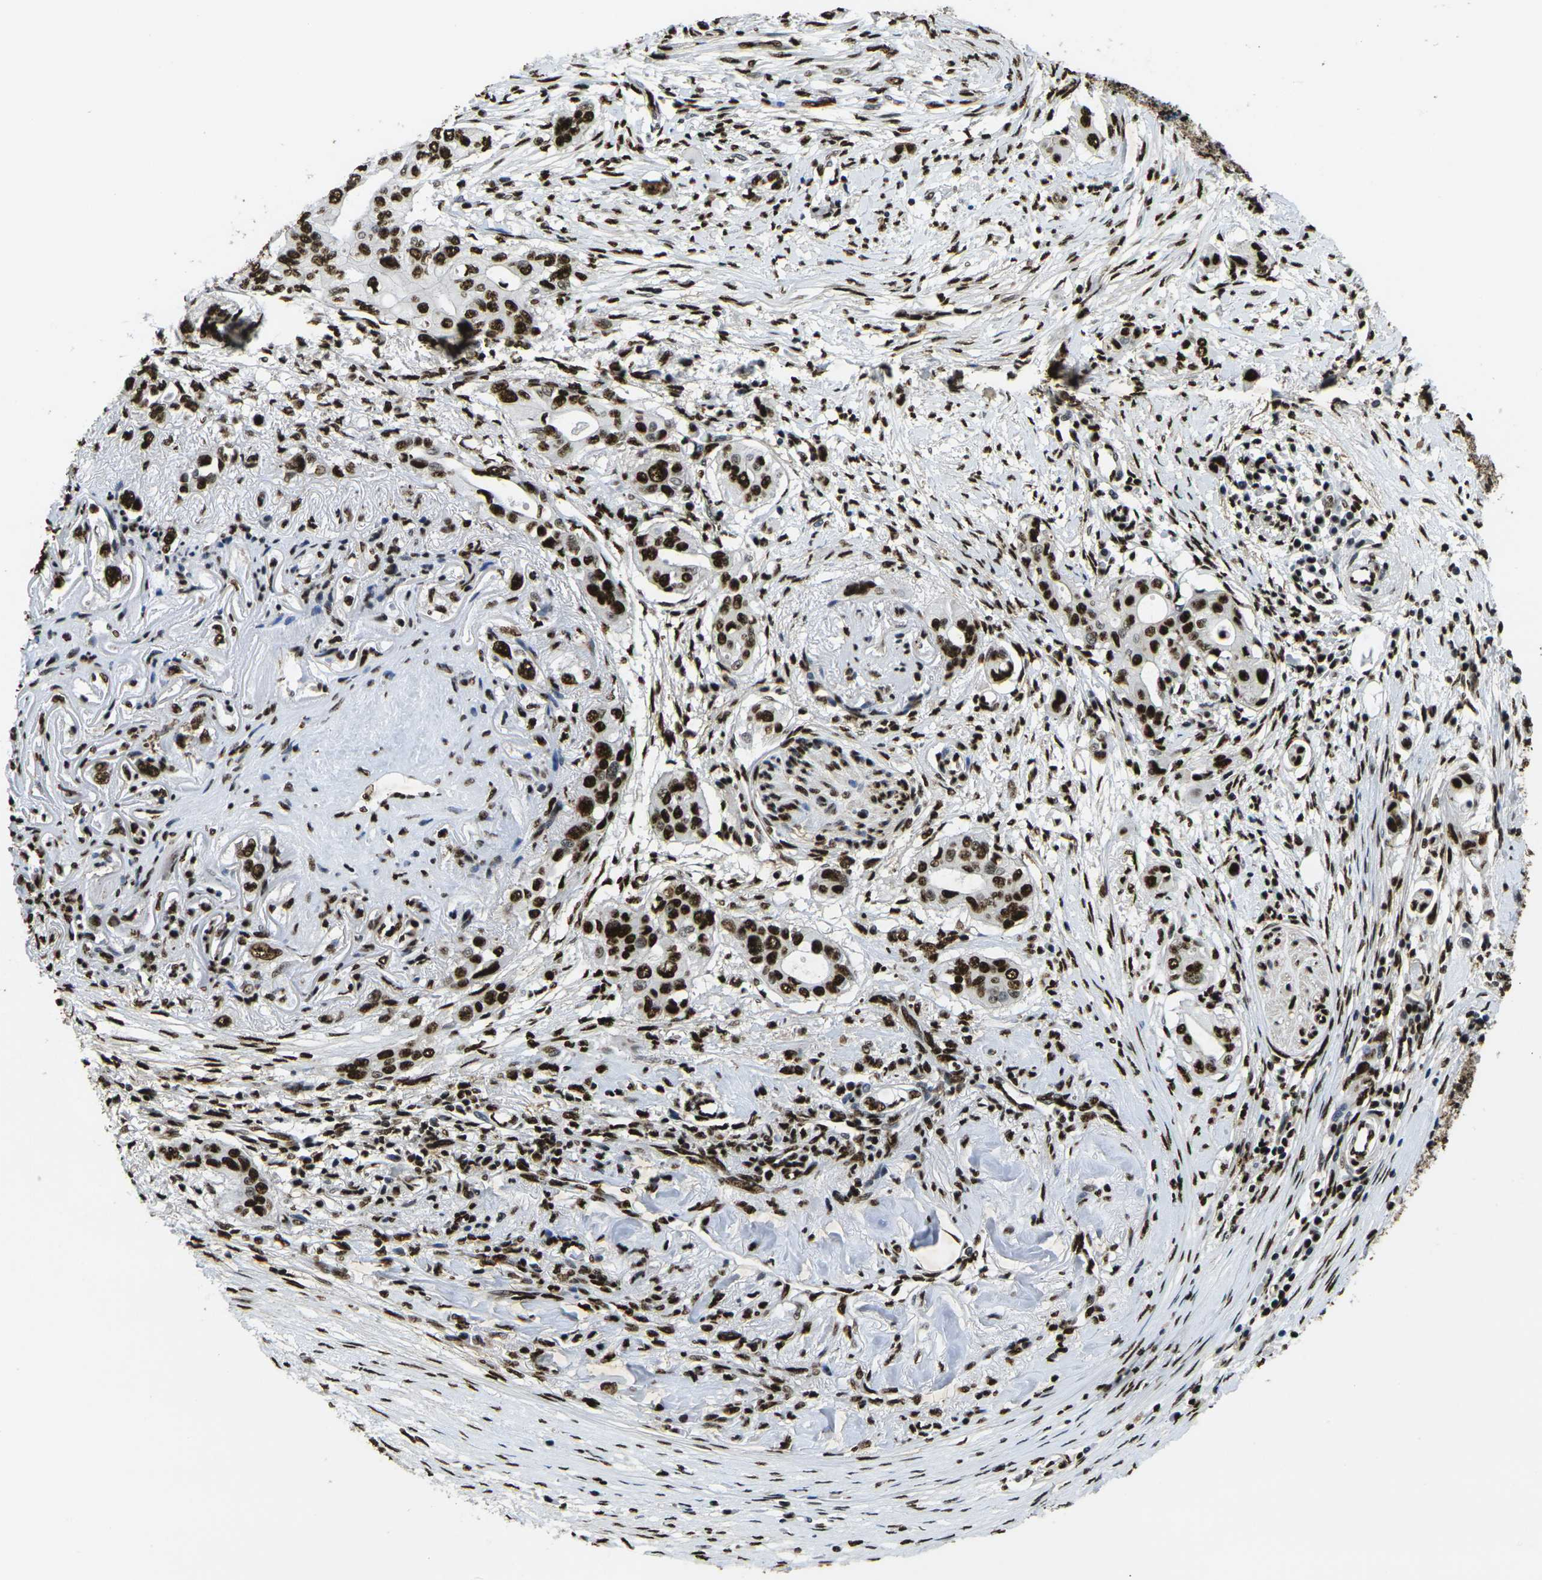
{"staining": {"intensity": "strong", "quantity": ">75%", "location": "nuclear"}, "tissue": "pancreatic cancer", "cell_type": "Tumor cells", "image_type": "cancer", "snomed": [{"axis": "morphology", "description": "Adenocarcinoma, NOS"}, {"axis": "topography", "description": "Pancreas"}], "caption": "Protein expression analysis of human pancreatic cancer reveals strong nuclear positivity in approximately >75% of tumor cells.", "gene": "SMARCC1", "patient": {"sex": "female", "age": 60}}